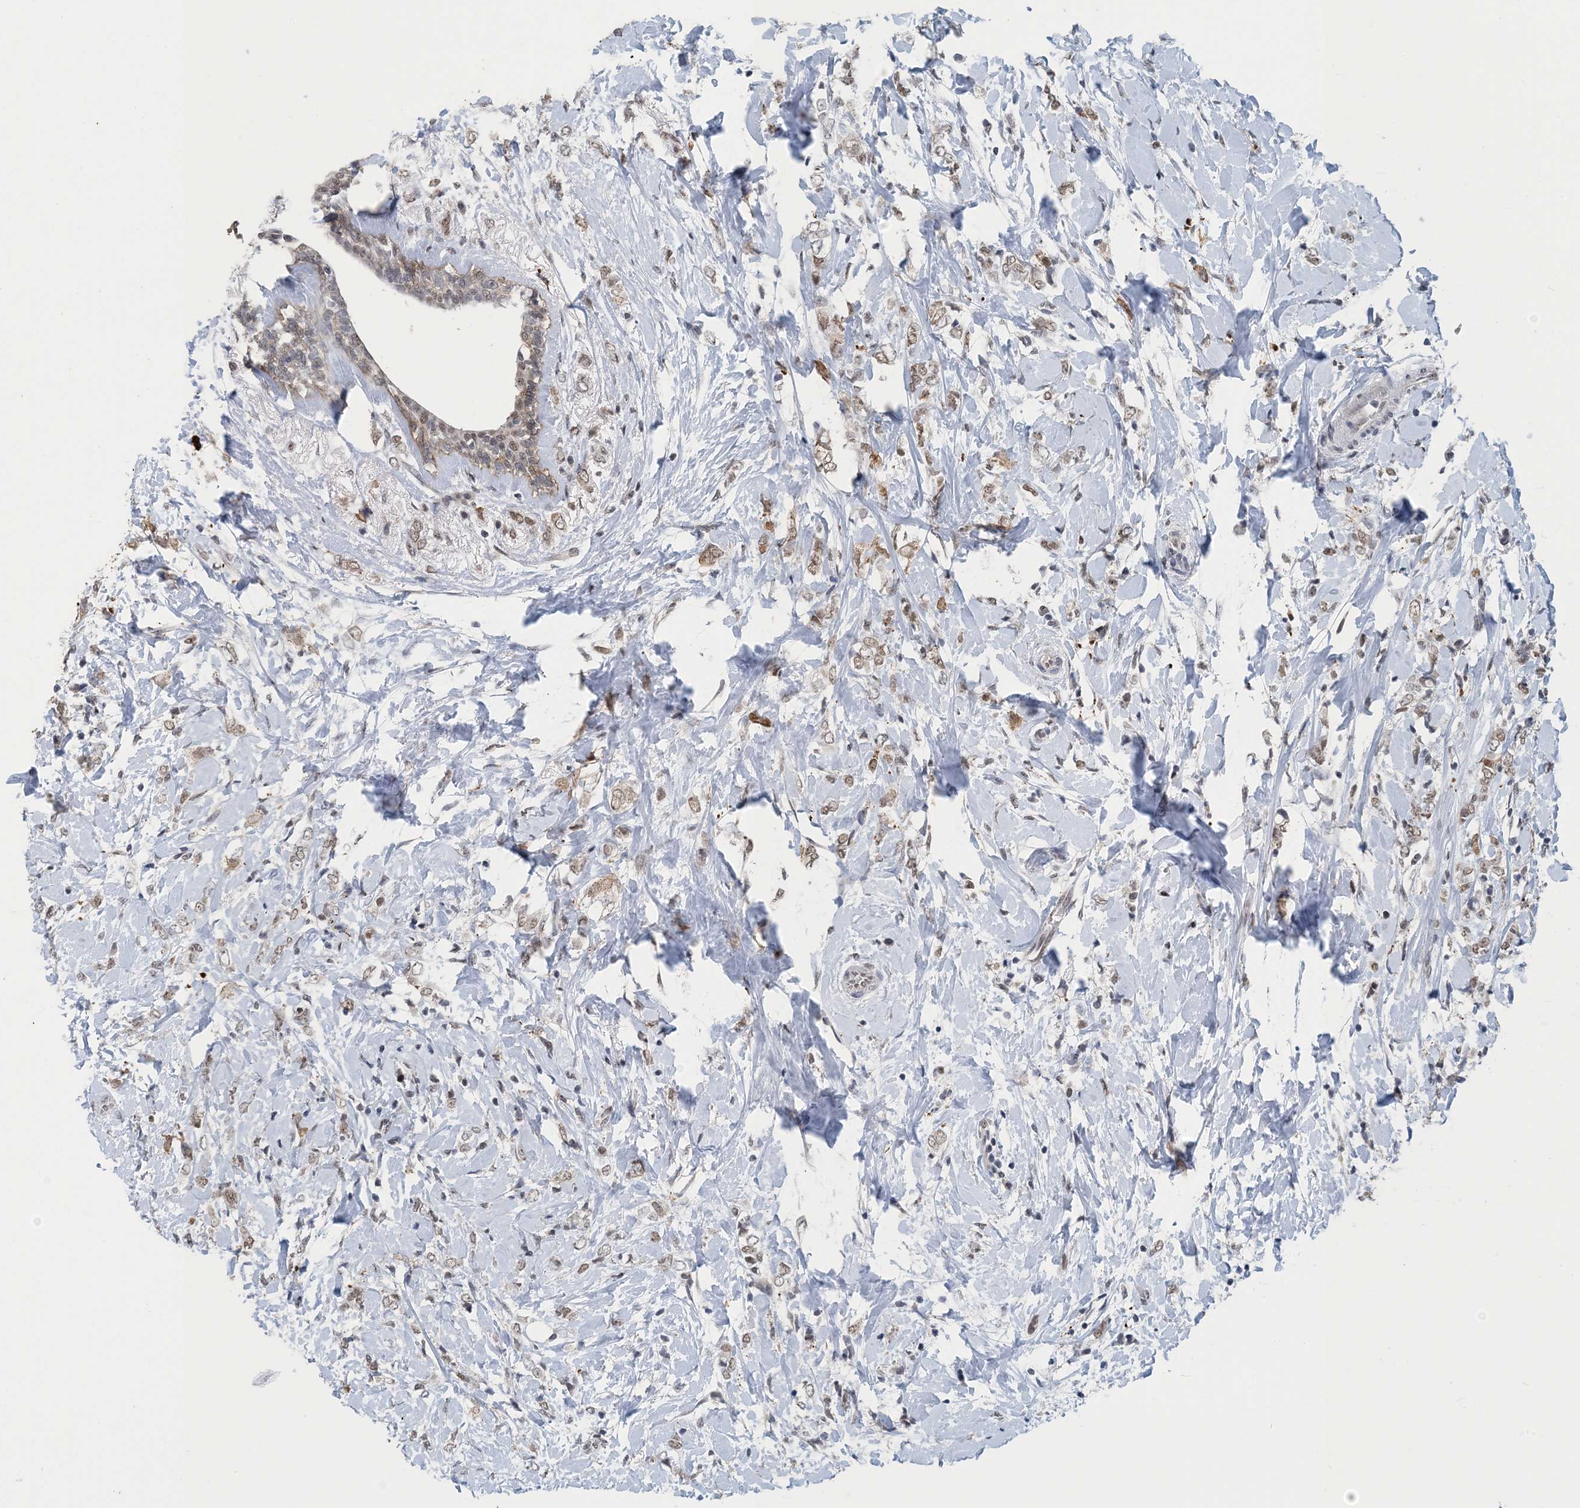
{"staining": {"intensity": "weak", "quantity": "25%-75%", "location": "nuclear"}, "tissue": "breast cancer", "cell_type": "Tumor cells", "image_type": "cancer", "snomed": [{"axis": "morphology", "description": "Normal tissue, NOS"}, {"axis": "morphology", "description": "Lobular carcinoma"}, {"axis": "topography", "description": "Breast"}], "caption": "Immunohistochemical staining of breast cancer reveals low levels of weak nuclear protein positivity in approximately 25%-75% of tumor cells.", "gene": "MBD2", "patient": {"sex": "female", "age": 47}}